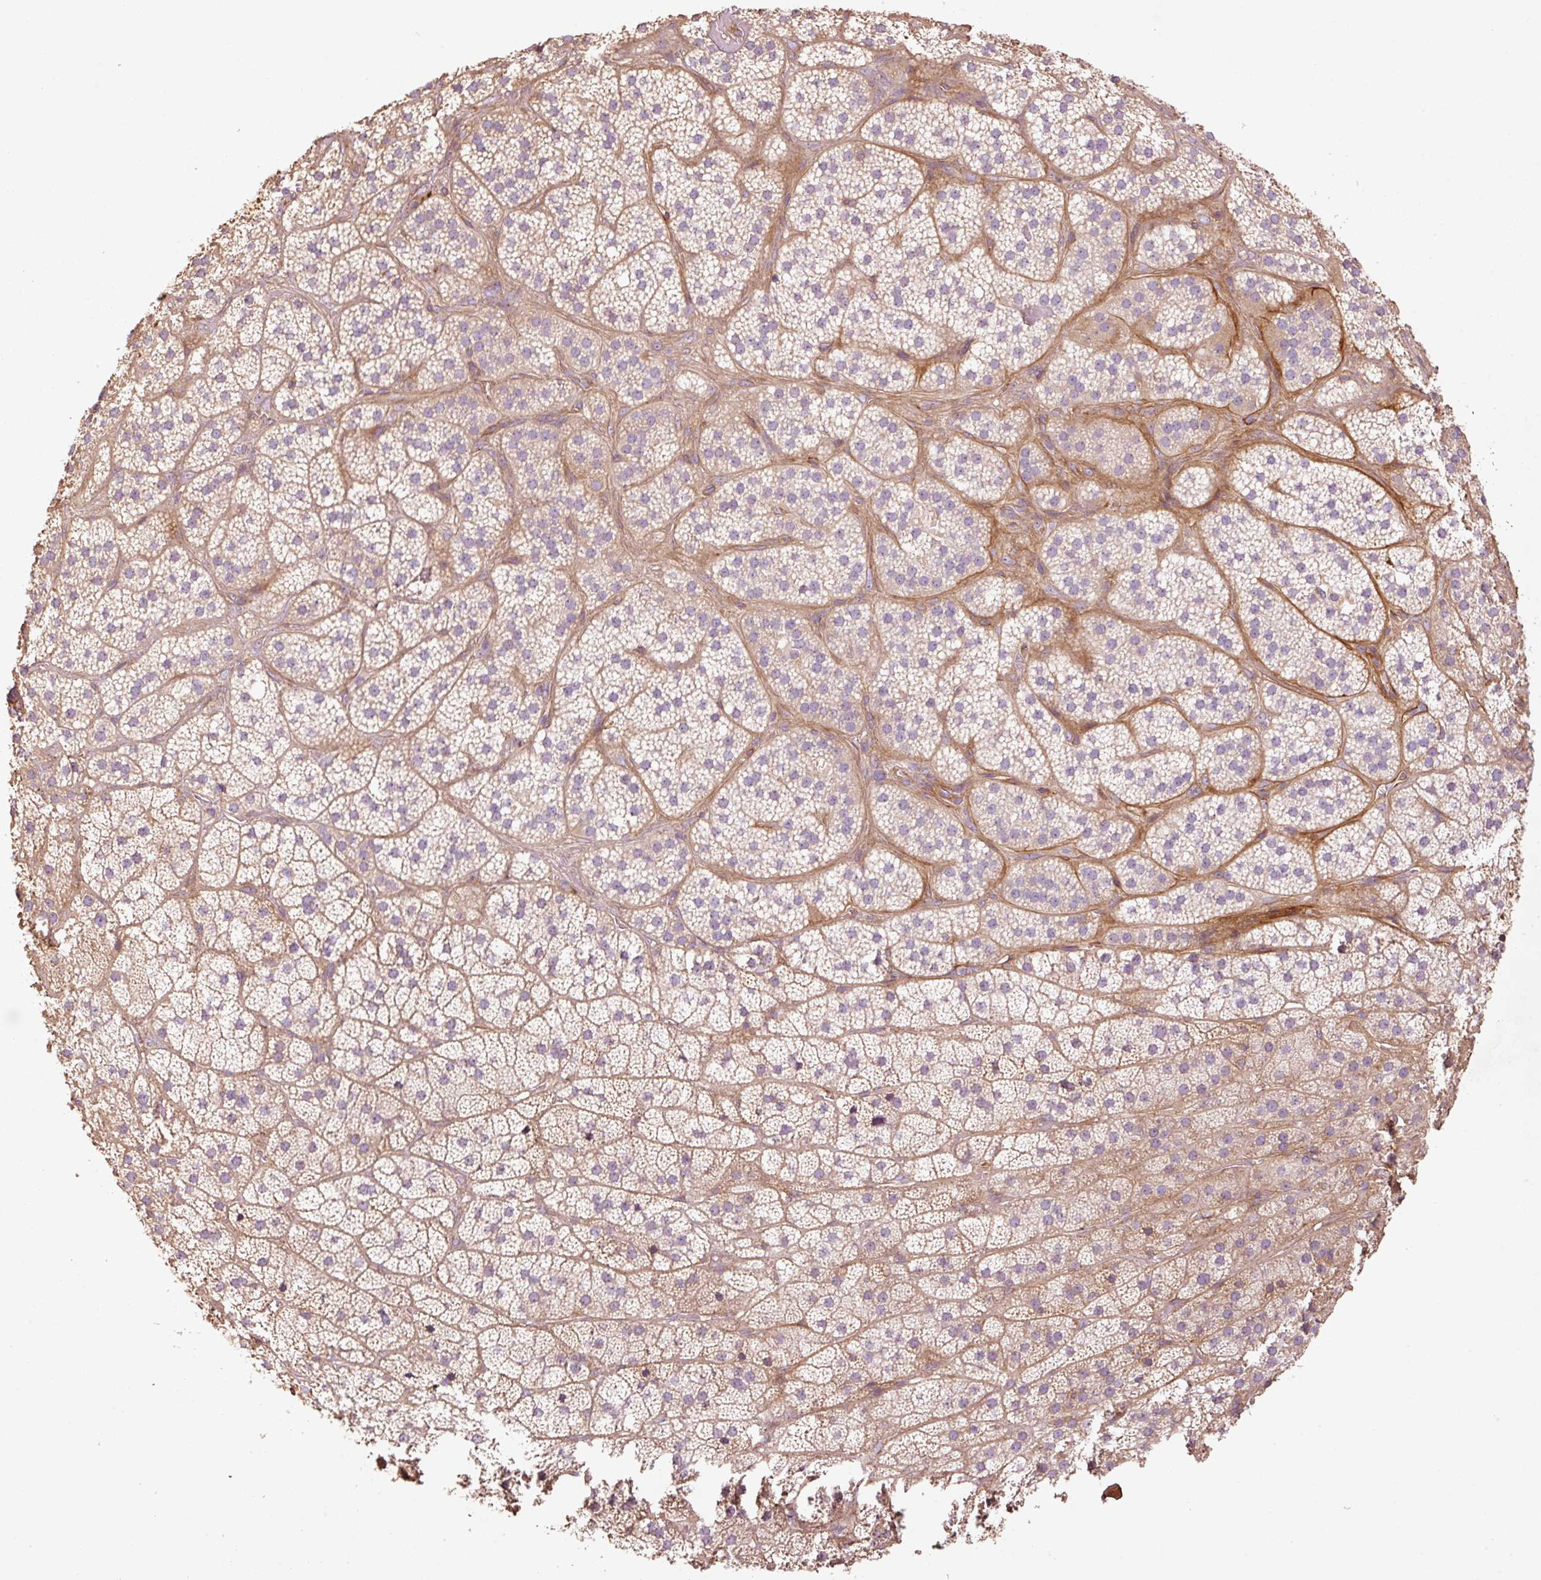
{"staining": {"intensity": "negative", "quantity": "none", "location": "none"}, "tissue": "adrenal gland", "cell_type": "Glandular cells", "image_type": "normal", "snomed": [{"axis": "morphology", "description": "Normal tissue, NOS"}, {"axis": "topography", "description": "Adrenal gland"}], "caption": "A high-resolution image shows immunohistochemistry (IHC) staining of normal adrenal gland, which demonstrates no significant positivity in glandular cells.", "gene": "NID2", "patient": {"sex": "male", "age": 57}}